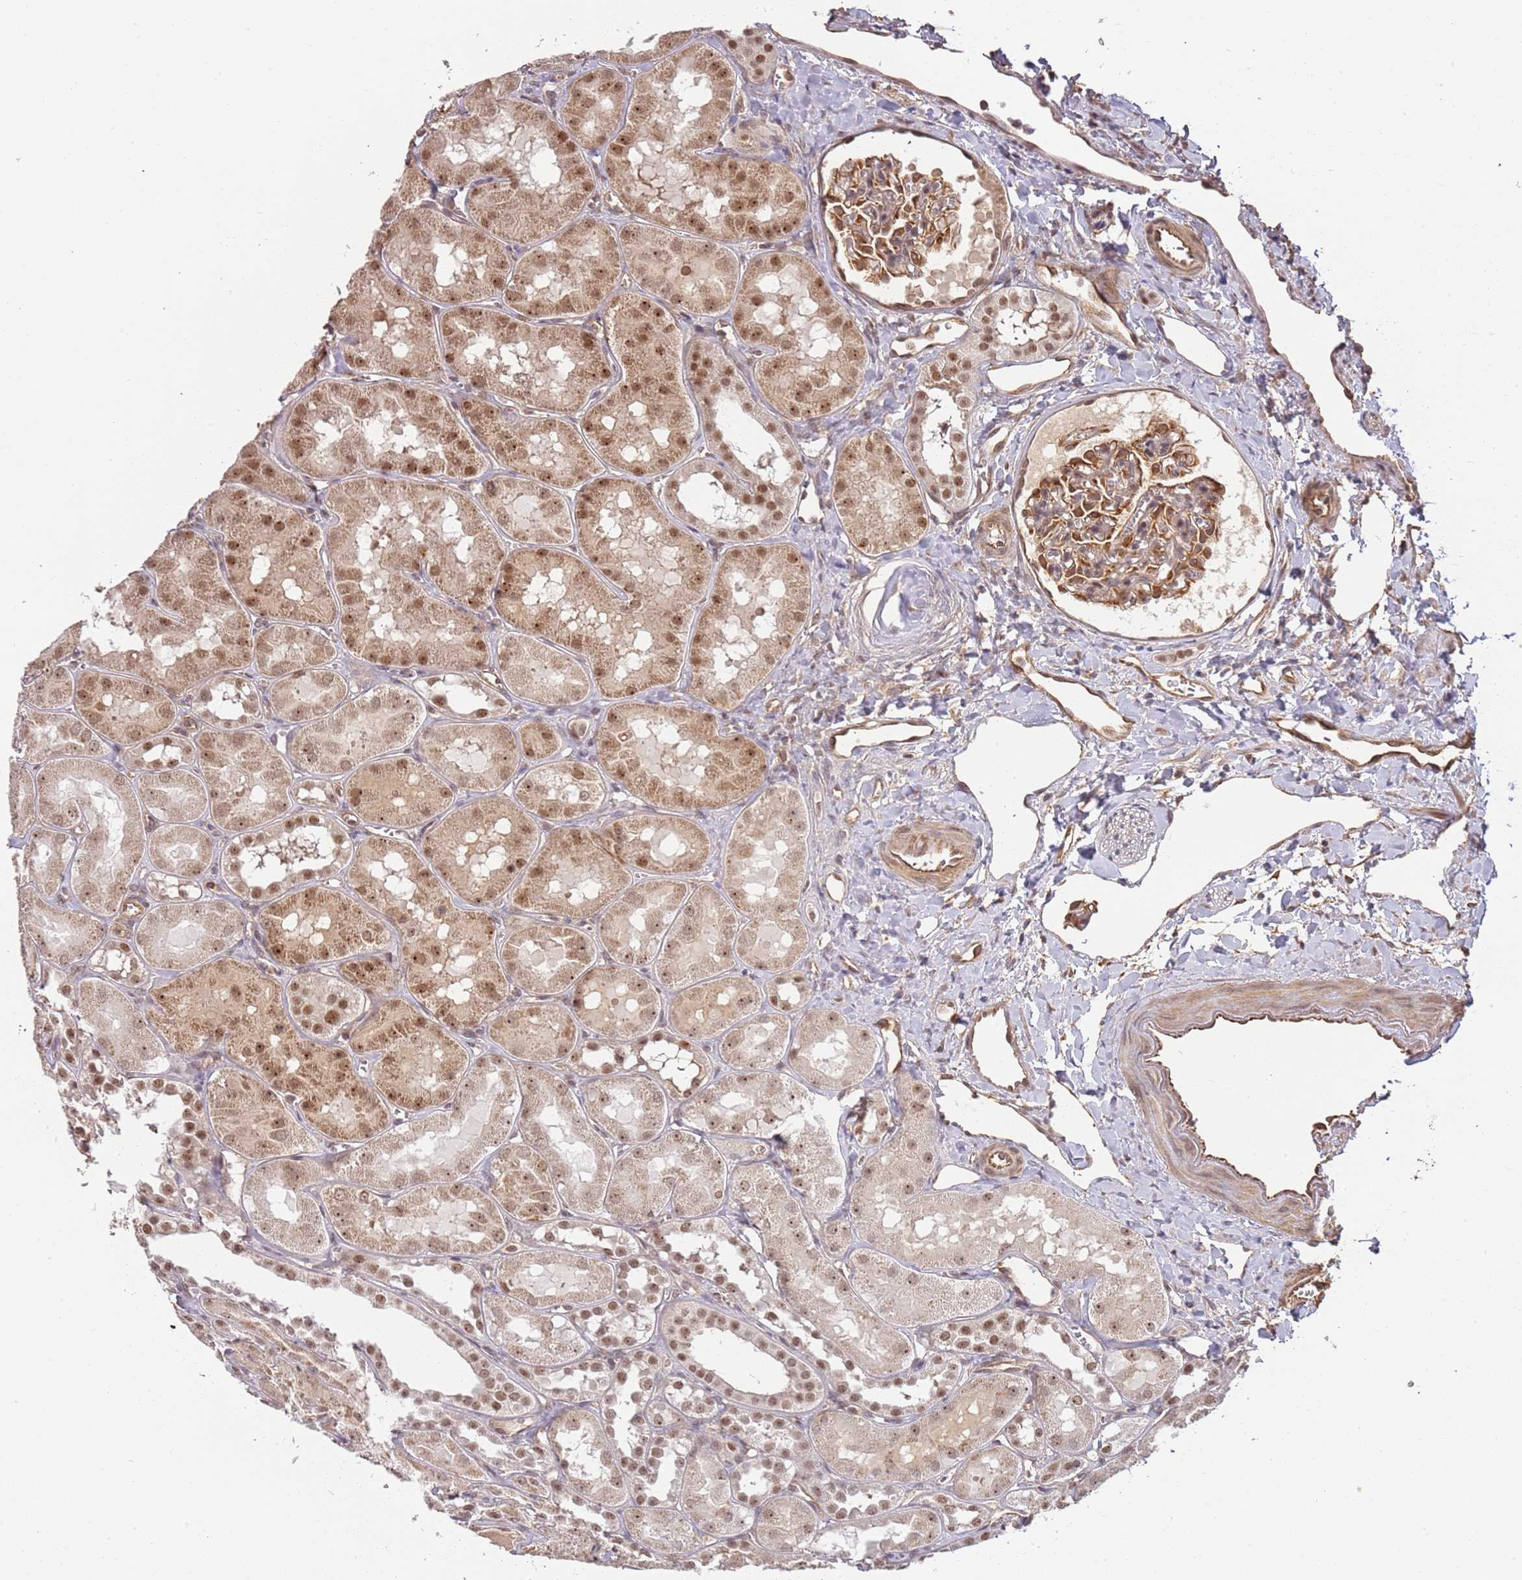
{"staining": {"intensity": "moderate", "quantity": "25%-75%", "location": "cytoplasmic/membranous"}, "tissue": "kidney", "cell_type": "Cells in glomeruli", "image_type": "normal", "snomed": [{"axis": "morphology", "description": "Normal tissue, NOS"}, {"axis": "topography", "description": "Kidney"}, {"axis": "topography", "description": "Urinary bladder"}], "caption": "Brown immunohistochemical staining in normal kidney displays moderate cytoplasmic/membranous positivity in about 25%-75% of cells in glomeruli. Immunohistochemistry (ihc) stains the protein of interest in brown and the nuclei are stained blue.", "gene": "SURF2", "patient": {"sex": "male", "age": 16}}